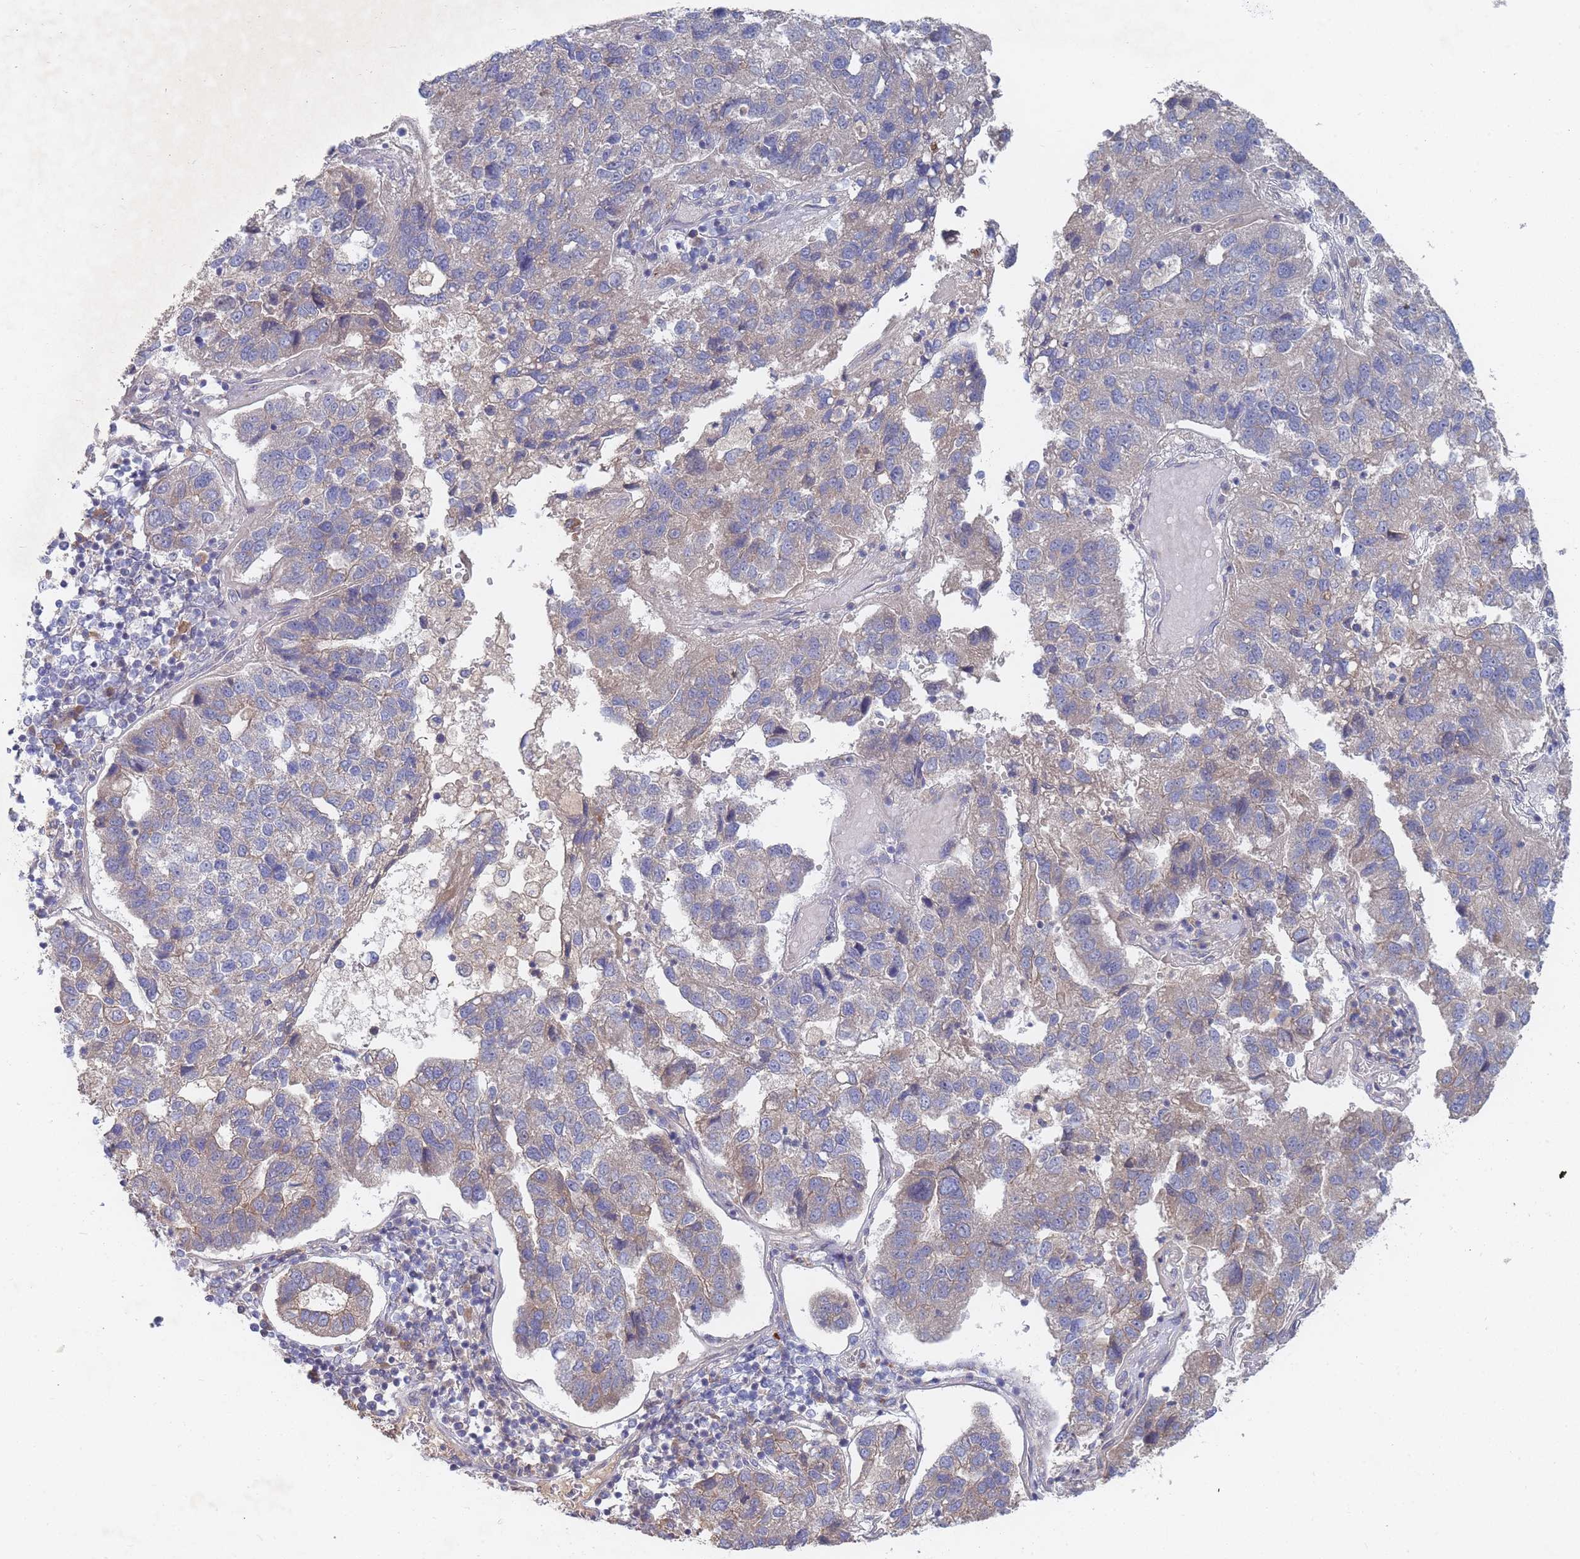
{"staining": {"intensity": "negative", "quantity": "none", "location": "none"}, "tissue": "pancreatic cancer", "cell_type": "Tumor cells", "image_type": "cancer", "snomed": [{"axis": "morphology", "description": "Adenocarcinoma, NOS"}, {"axis": "topography", "description": "Pancreas"}], "caption": "An image of human pancreatic cancer is negative for staining in tumor cells.", "gene": "SLC35F5", "patient": {"sex": "female", "age": 61}}